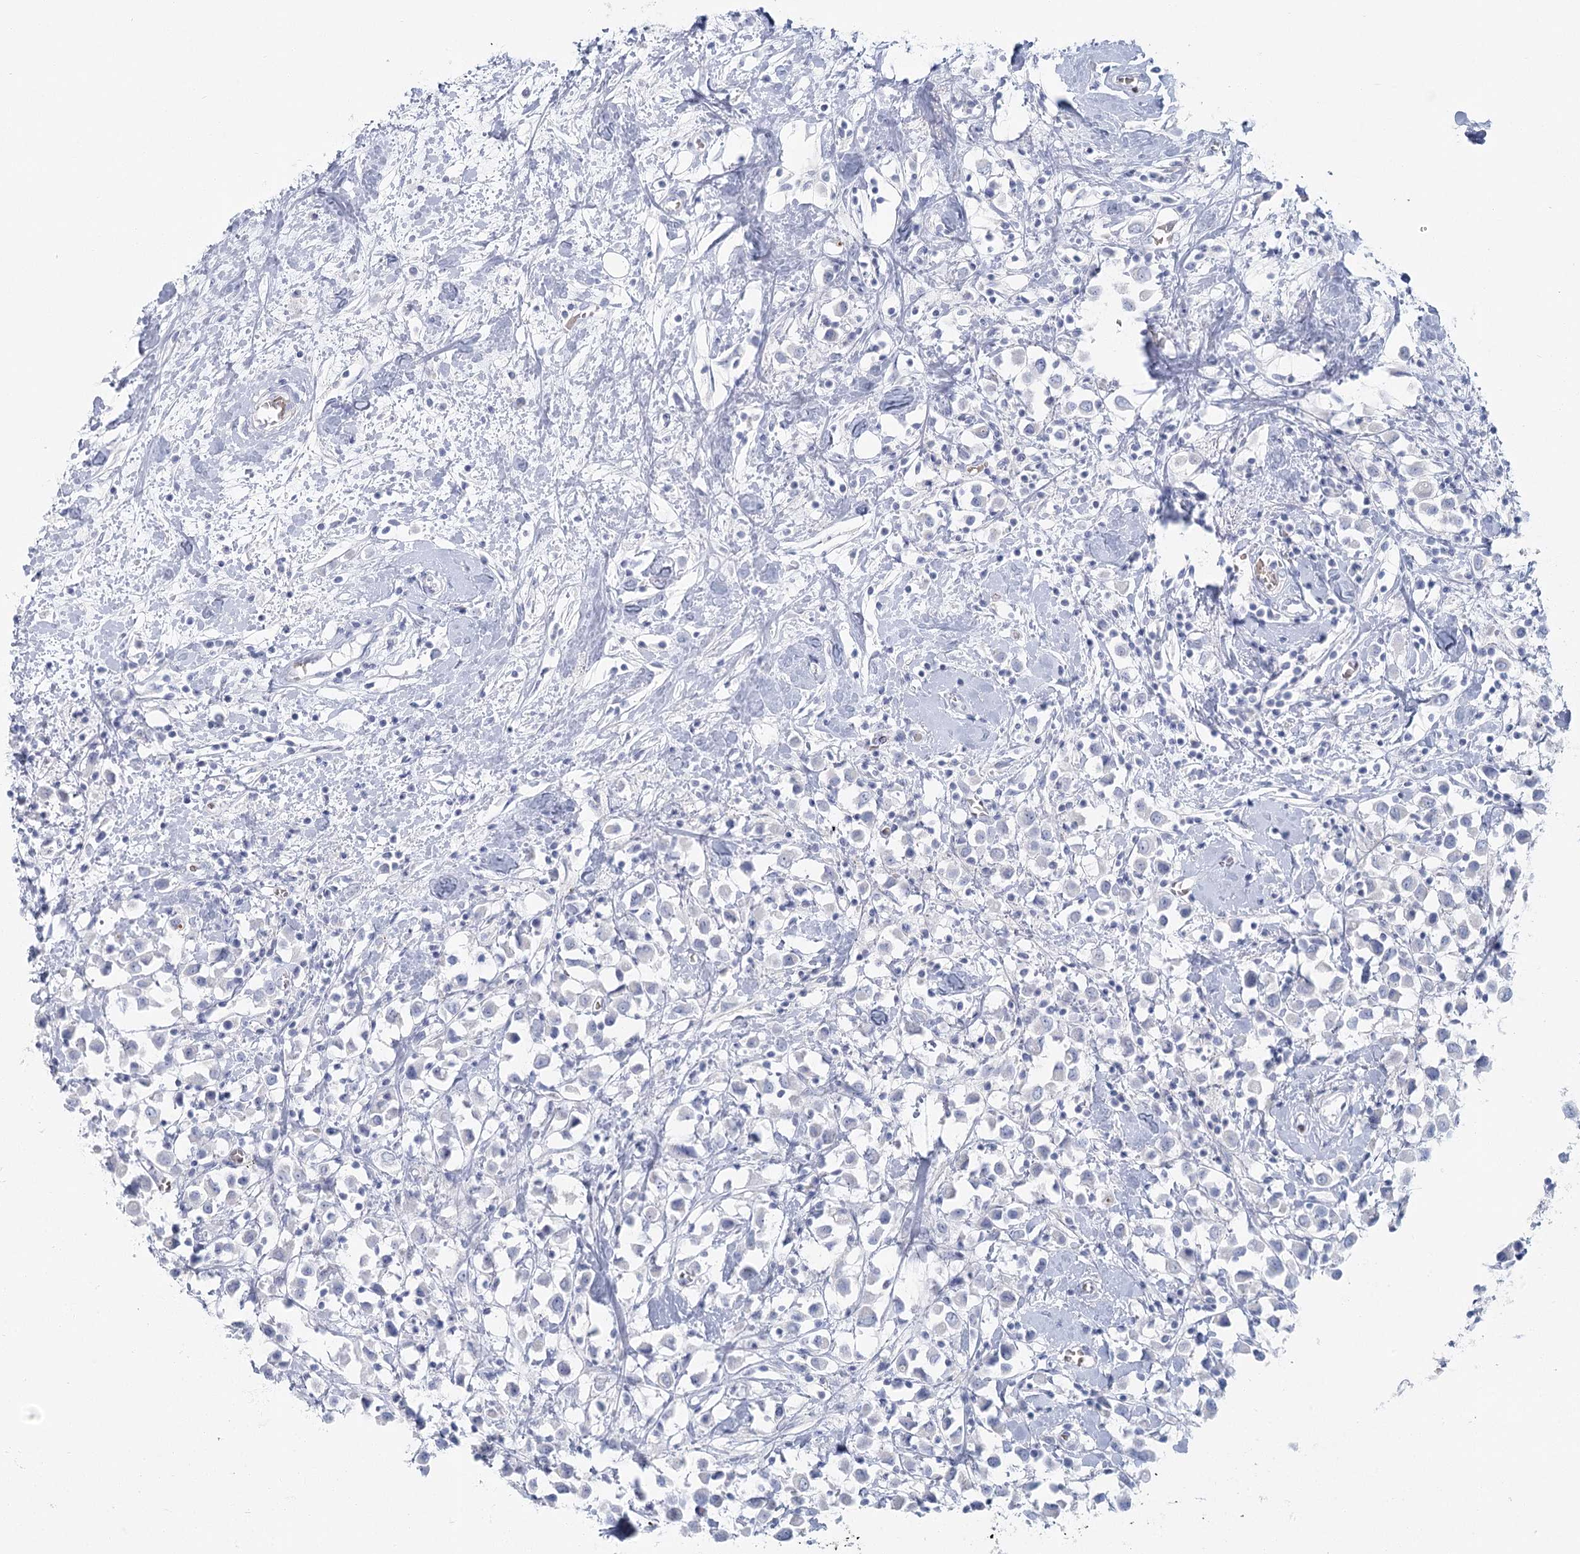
{"staining": {"intensity": "negative", "quantity": "none", "location": "none"}, "tissue": "breast cancer", "cell_type": "Tumor cells", "image_type": "cancer", "snomed": [{"axis": "morphology", "description": "Duct carcinoma"}, {"axis": "topography", "description": "Breast"}], "caption": "Immunohistochemistry (IHC) photomicrograph of neoplastic tissue: breast invasive ductal carcinoma stained with DAB displays no significant protein staining in tumor cells.", "gene": "IFIT5", "patient": {"sex": "female", "age": 61}}